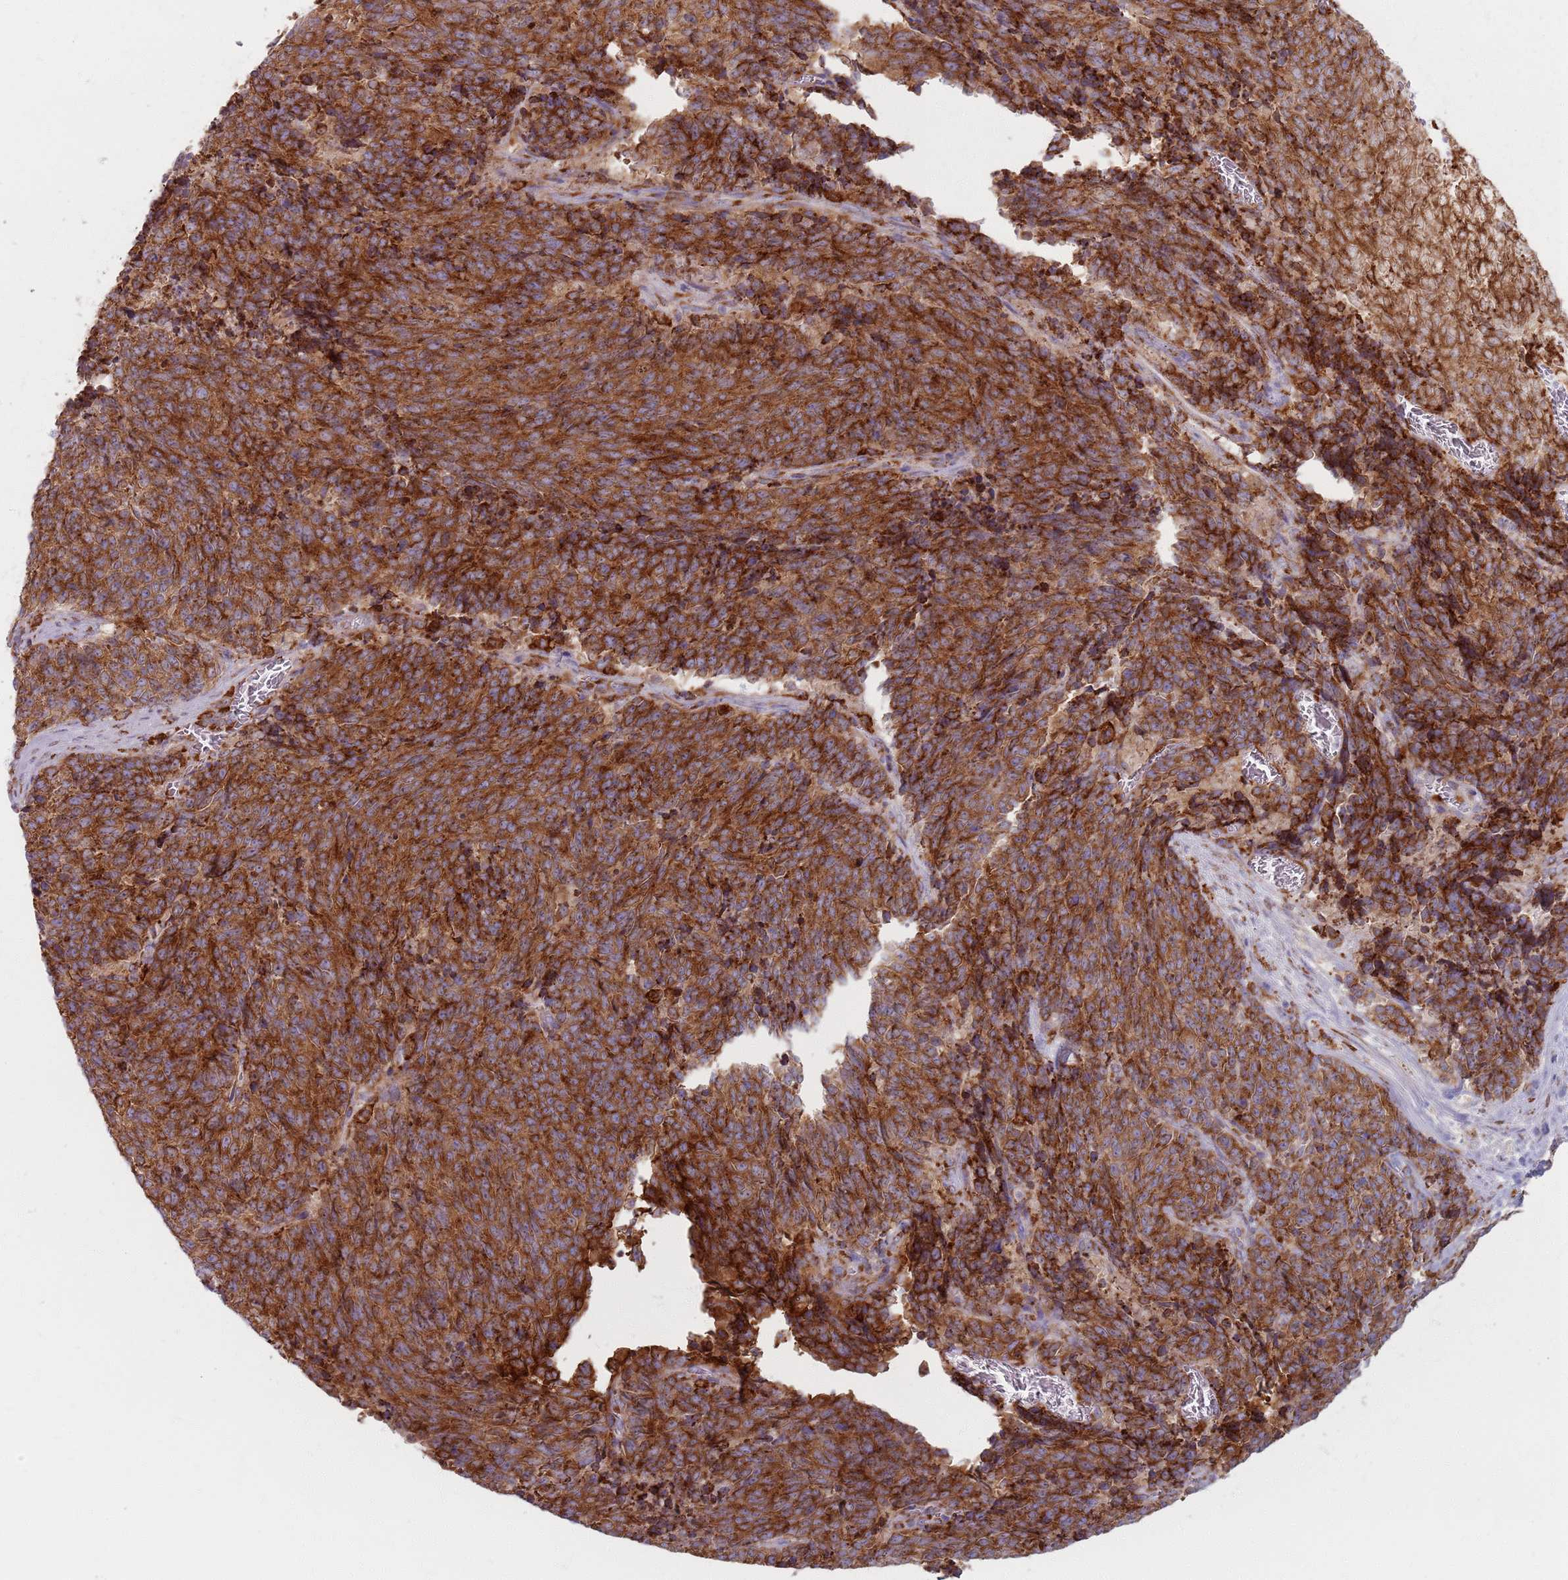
{"staining": {"intensity": "strong", "quantity": ">75%", "location": "cytoplasmic/membranous"}, "tissue": "cervical cancer", "cell_type": "Tumor cells", "image_type": "cancer", "snomed": [{"axis": "morphology", "description": "Squamous cell carcinoma, NOS"}, {"axis": "topography", "description": "Cervix"}], "caption": "Tumor cells display high levels of strong cytoplasmic/membranous staining in approximately >75% of cells in human cervical cancer.", "gene": "COLGALT1", "patient": {"sex": "female", "age": 29}}